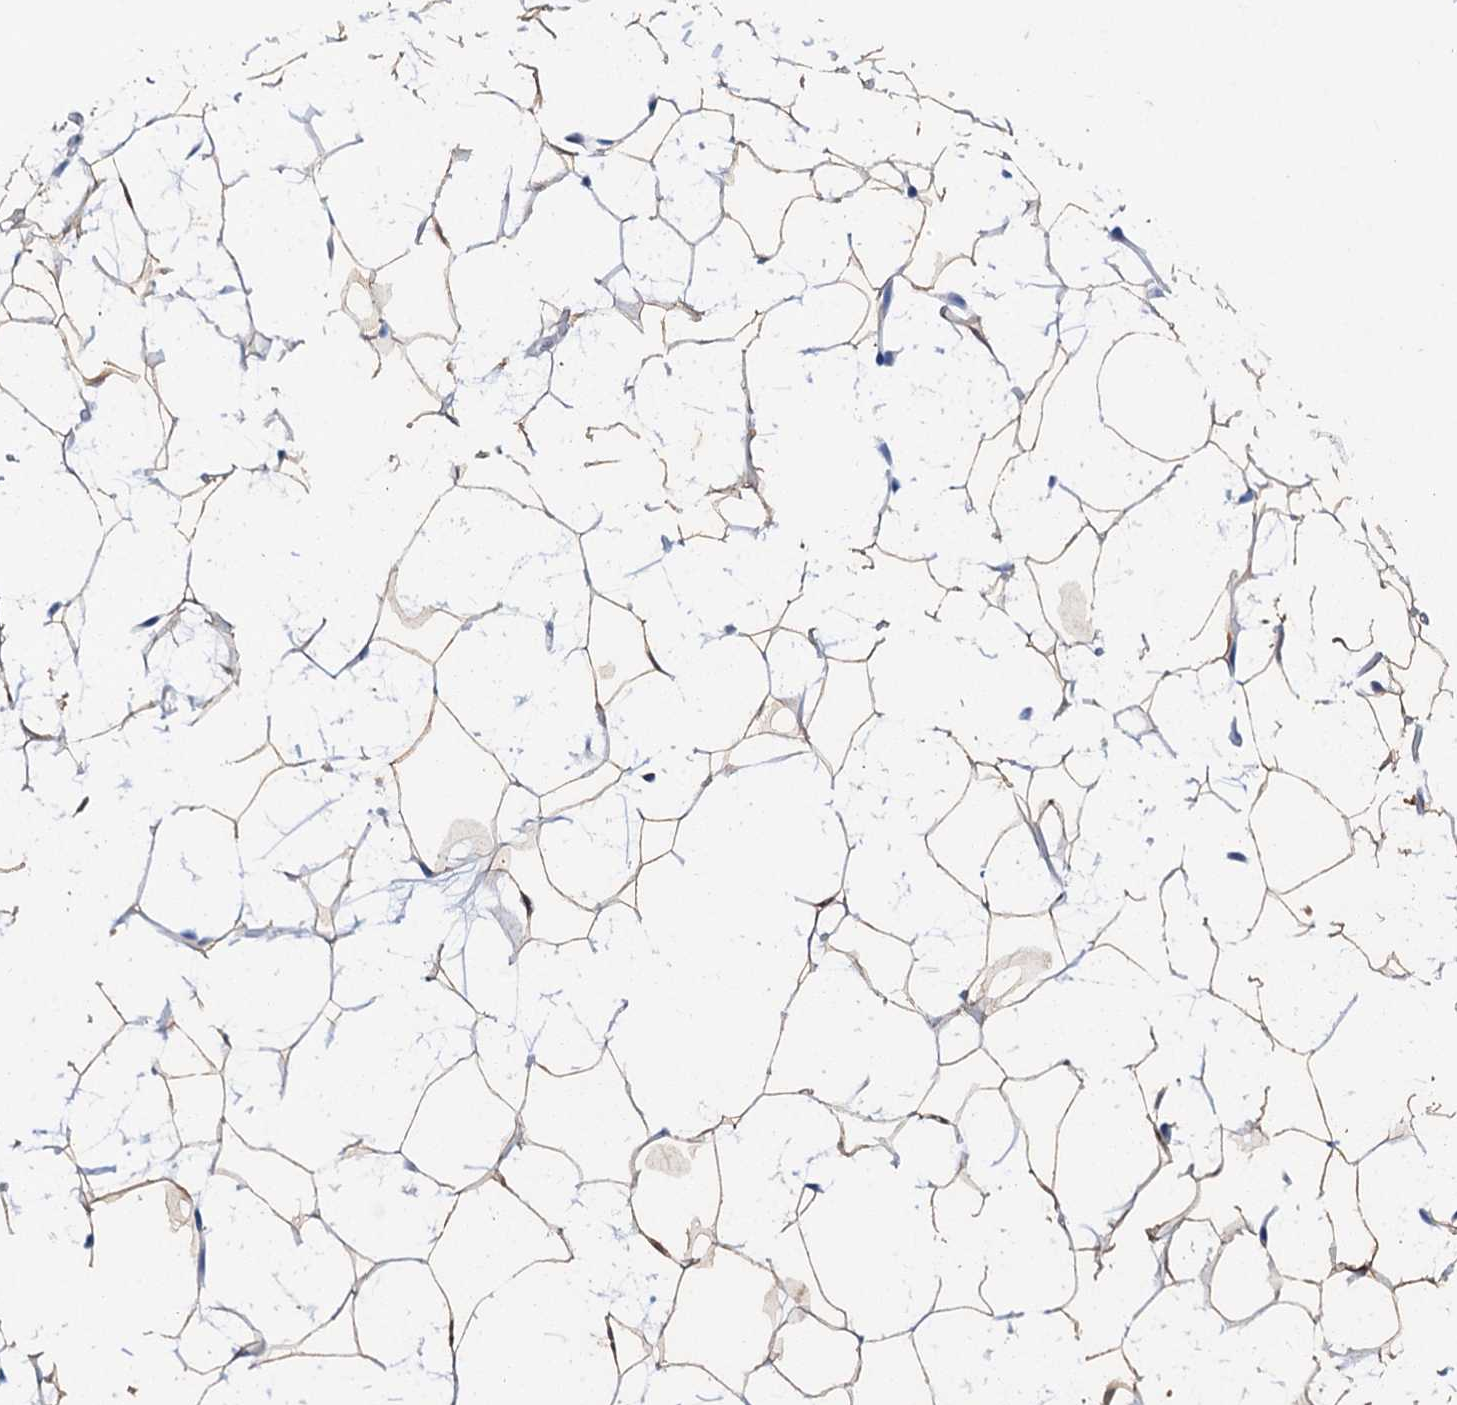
{"staining": {"intensity": "moderate", "quantity": ">75%", "location": "cytoplasmic/membranous"}, "tissue": "adipose tissue", "cell_type": "Adipocytes", "image_type": "normal", "snomed": [{"axis": "morphology", "description": "Normal tissue, NOS"}, {"axis": "topography", "description": "Breast"}], "caption": "Immunohistochemistry (IHC) (DAB (3,3'-diaminobenzidine)) staining of normal adipose tissue reveals moderate cytoplasmic/membranous protein expression in about >75% of adipocytes. The staining was performed using DAB to visualize the protein expression in brown, while the nuclei were stained in blue with hematoxylin (Magnification: 20x).", "gene": "MID1IP1", "patient": {"sex": "female", "age": 26}}